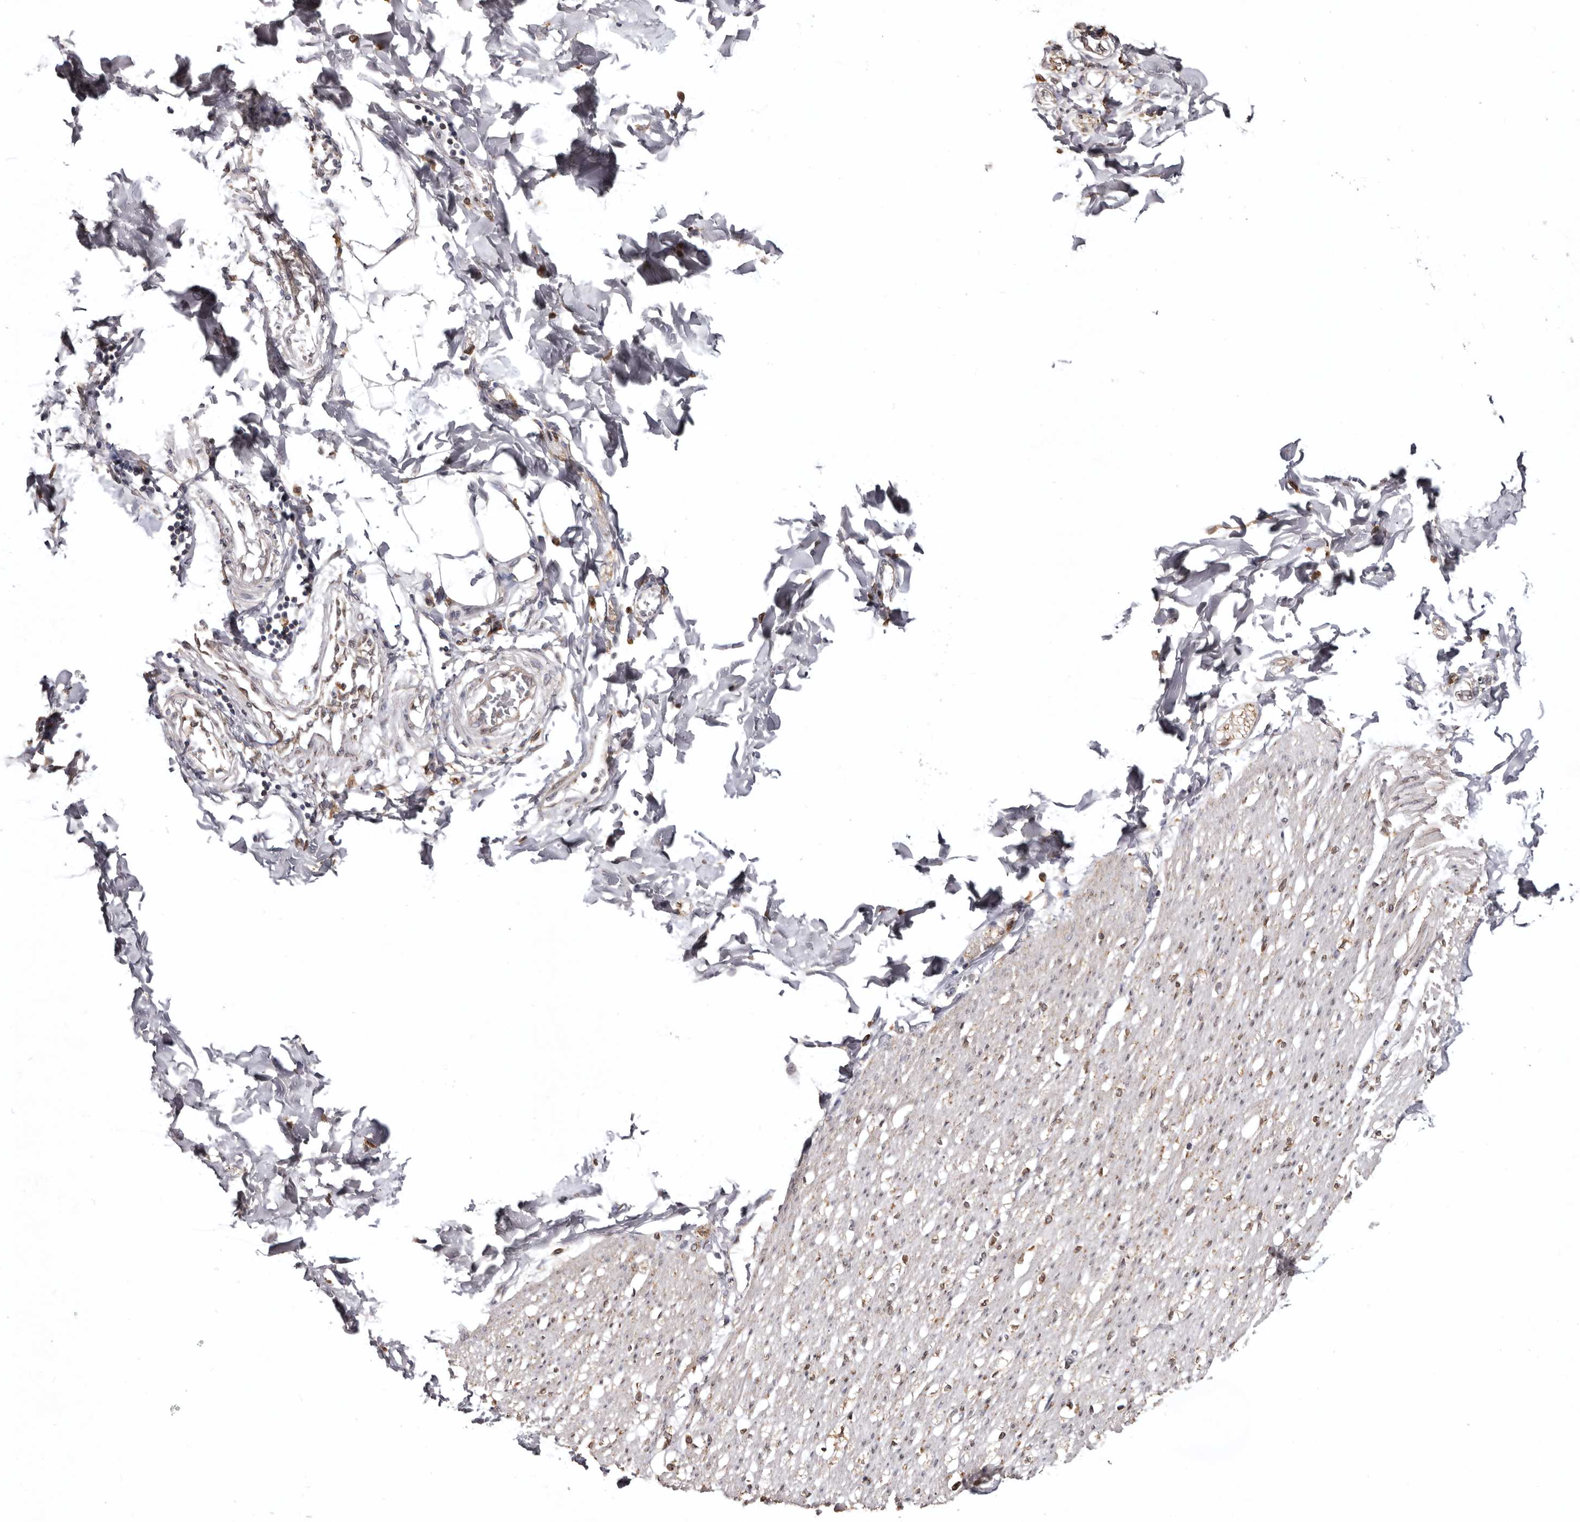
{"staining": {"intensity": "negative", "quantity": "none", "location": "none"}, "tissue": "smooth muscle", "cell_type": "Smooth muscle cells", "image_type": "normal", "snomed": [{"axis": "morphology", "description": "Normal tissue, NOS"}, {"axis": "morphology", "description": "Adenocarcinoma, NOS"}, {"axis": "topography", "description": "Colon"}, {"axis": "topography", "description": "Peripheral nerve tissue"}], "caption": "Immunohistochemical staining of benign smooth muscle displays no significant staining in smooth muscle cells. Brightfield microscopy of immunohistochemistry (IHC) stained with DAB (brown) and hematoxylin (blue), captured at high magnification.", "gene": "INKA2", "patient": {"sex": "male", "age": 14}}